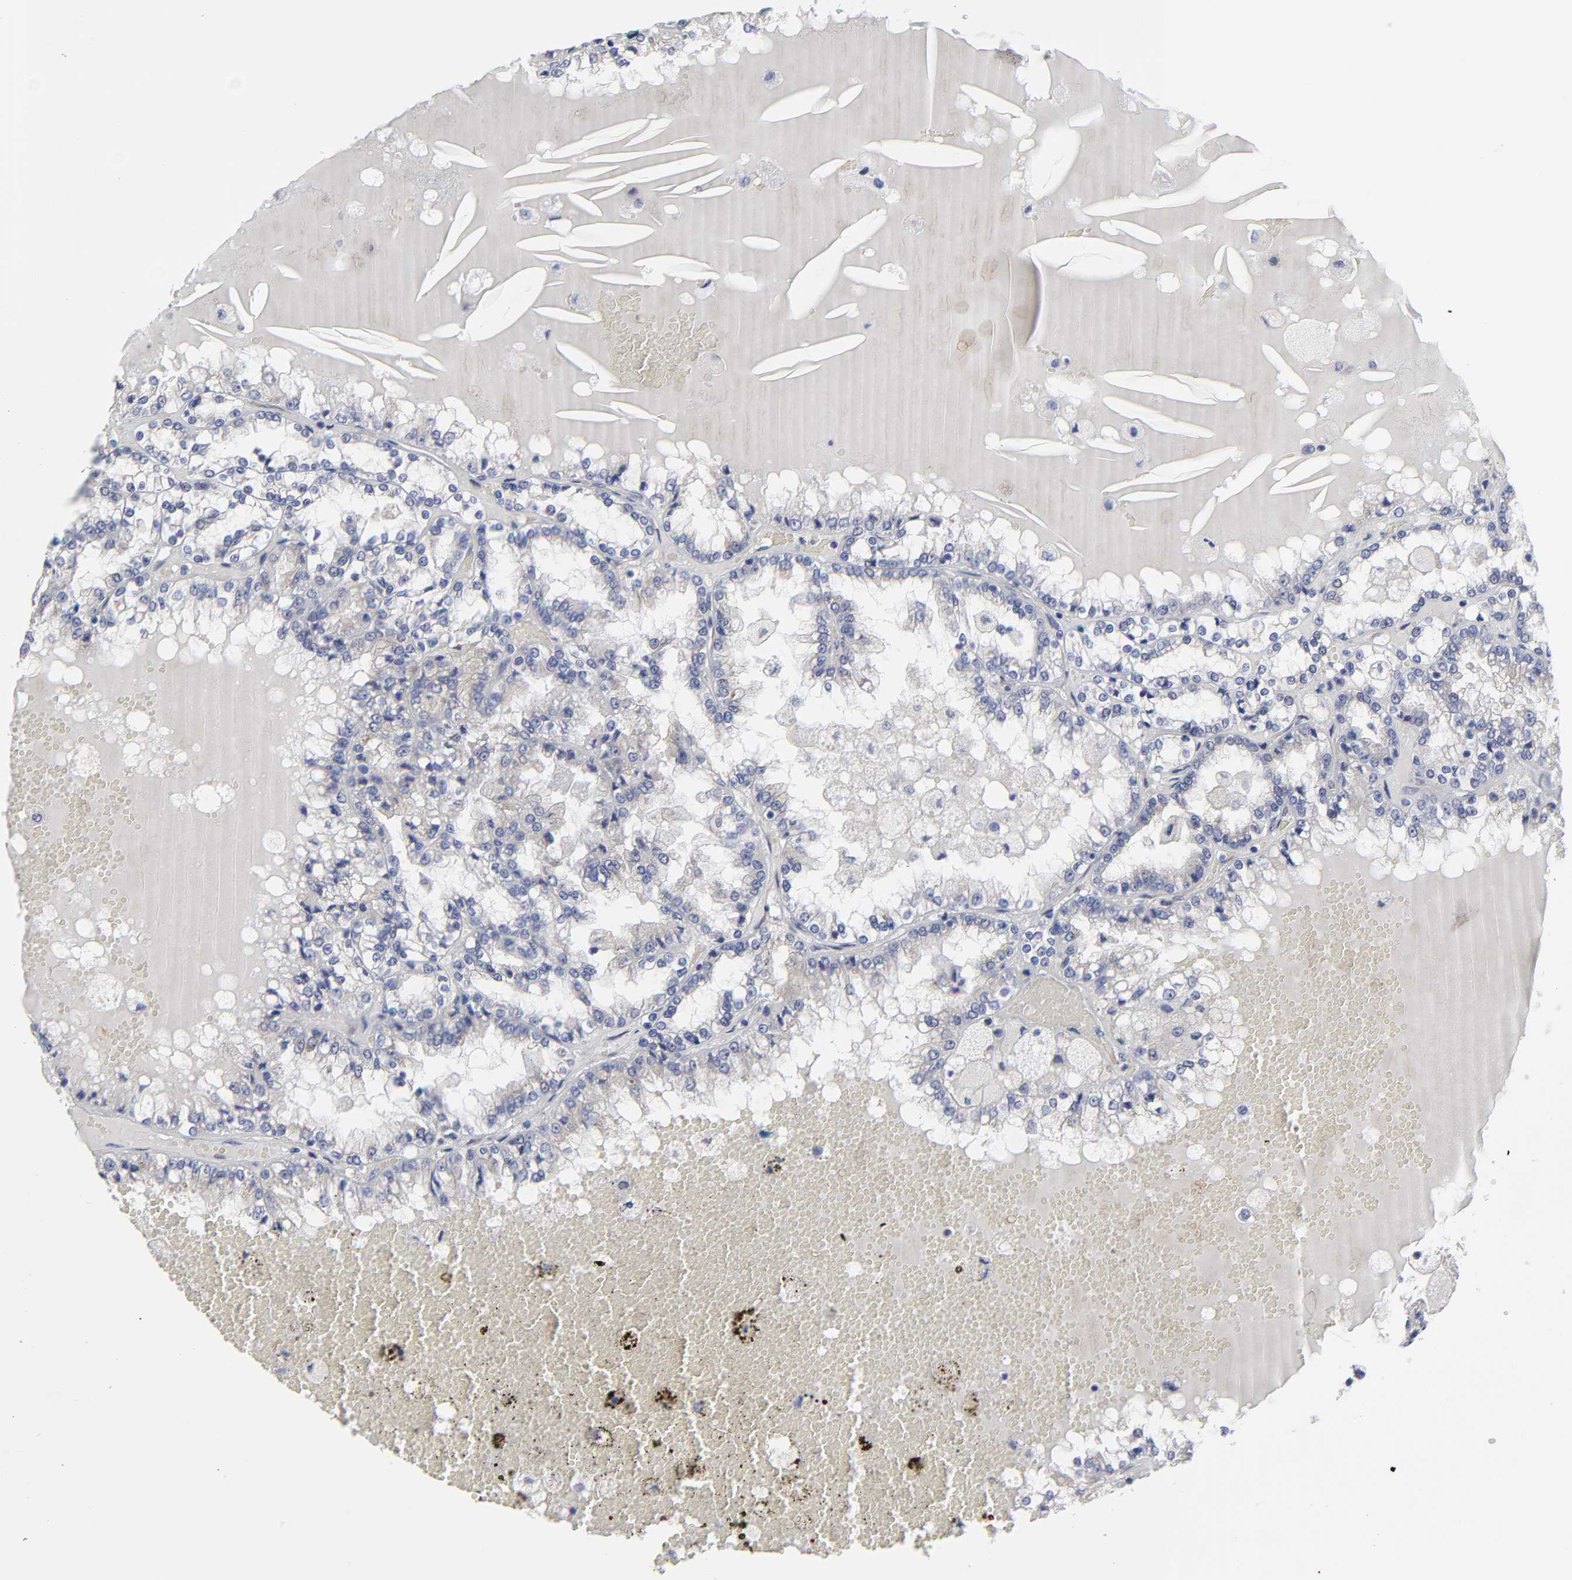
{"staining": {"intensity": "negative", "quantity": "none", "location": "none"}, "tissue": "renal cancer", "cell_type": "Tumor cells", "image_type": "cancer", "snomed": [{"axis": "morphology", "description": "Adenocarcinoma, NOS"}, {"axis": "topography", "description": "Kidney"}], "caption": "DAB immunohistochemical staining of human renal cancer (adenocarcinoma) shows no significant positivity in tumor cells. (DAB (3,3'-diaminobenzidine) immunohistochemistry with hematoxylin counter stain).", "gene": "MAGEA10", "patient": {"sex": "female", "age": 56}}